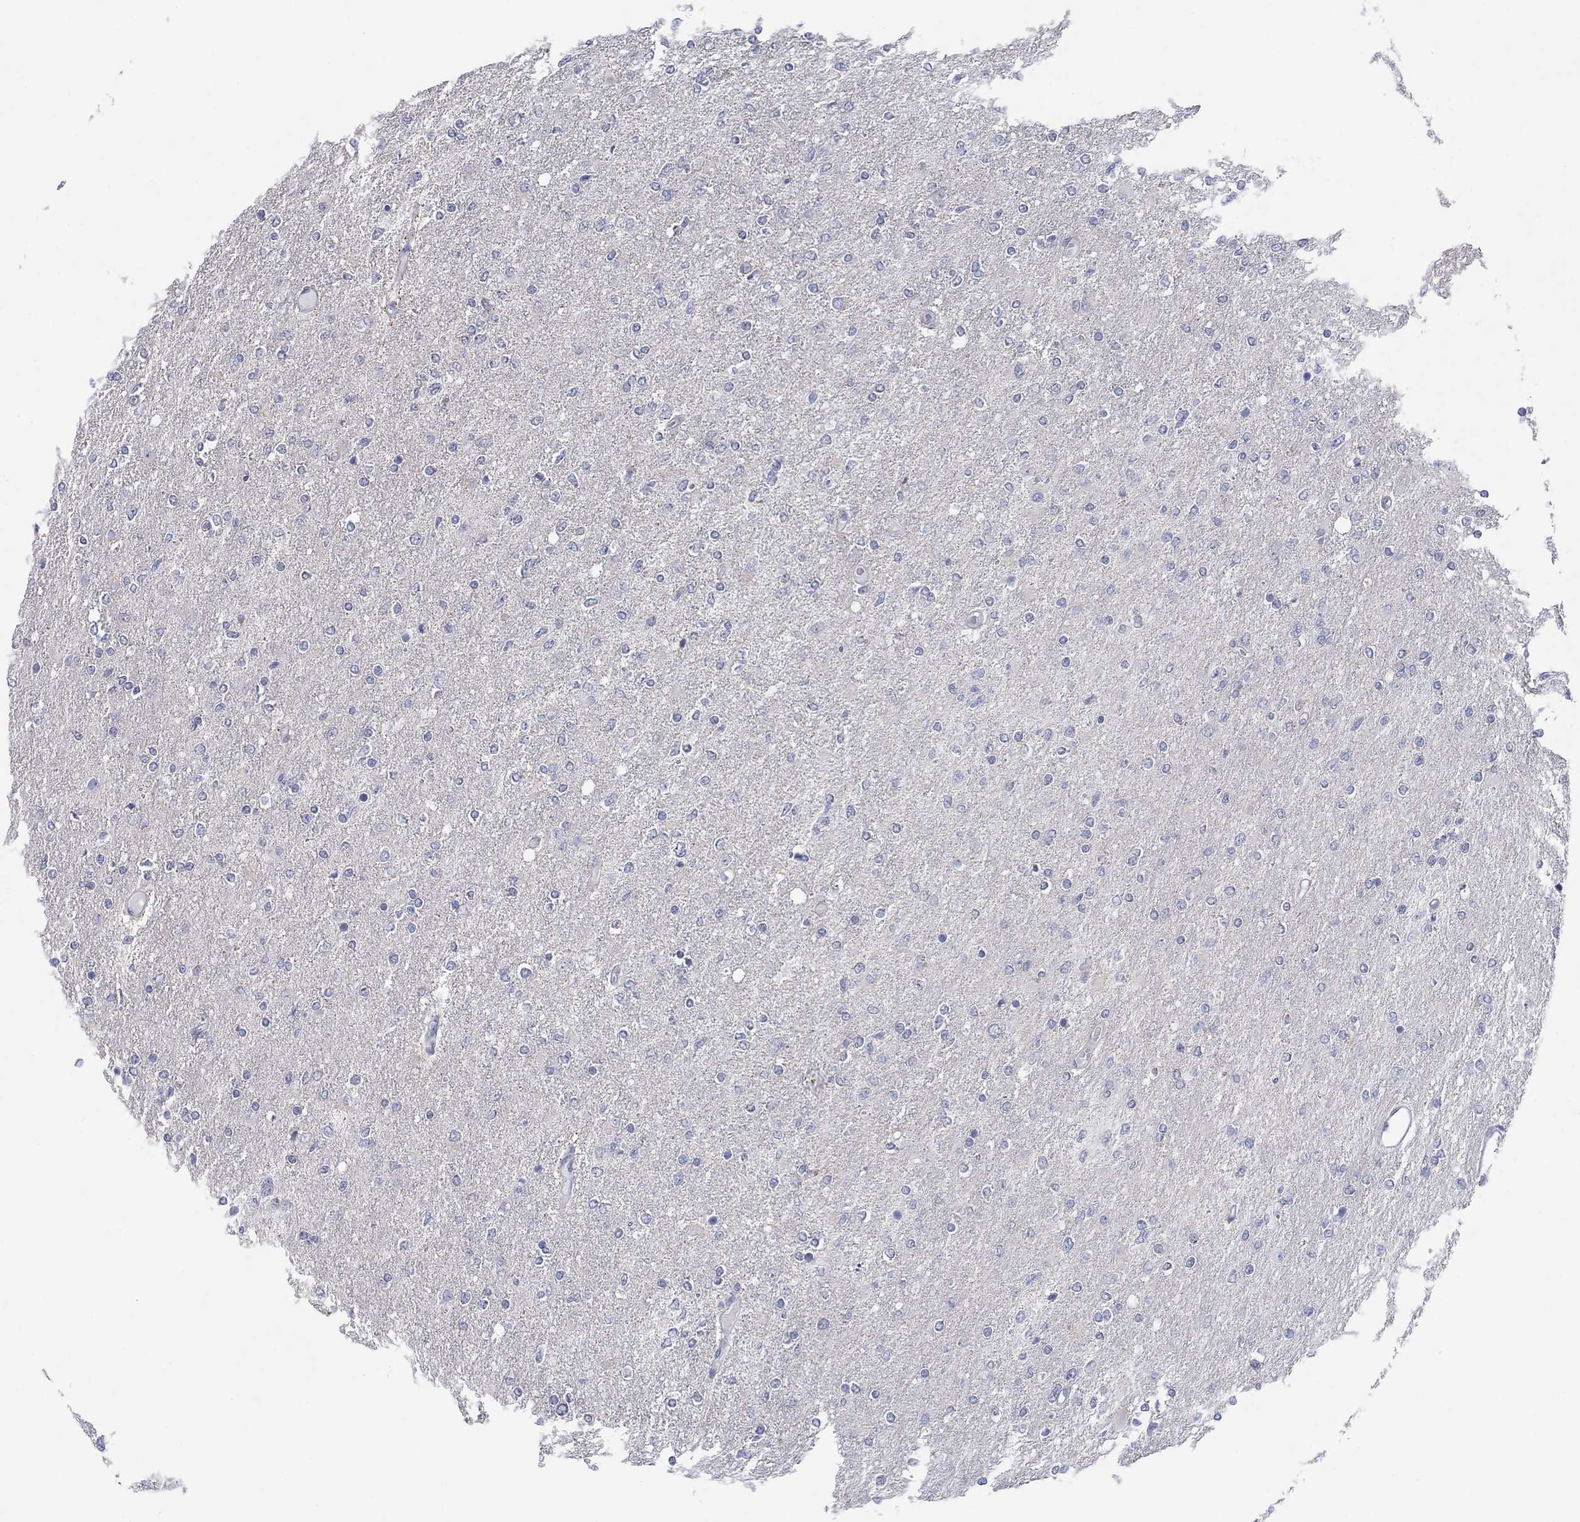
{"staining": {"intensity": "negative", "quantity": "none", "location": "none"}, "tissue": "glioma", "cell_type": "Tumor cells", "image_type": "cancer", "snomed": [{"axis": "morphology", "description": "Glioma, malignant, High grade"}, {"axis": "topography", "description": "Cerebral cortex"}], "caption": "Micrograph shows no protein staining in tumor cells of malignant high-grade glioma tissue.", "gene": "FER1L6", "patient": {"sex": "male", "age": 70}}